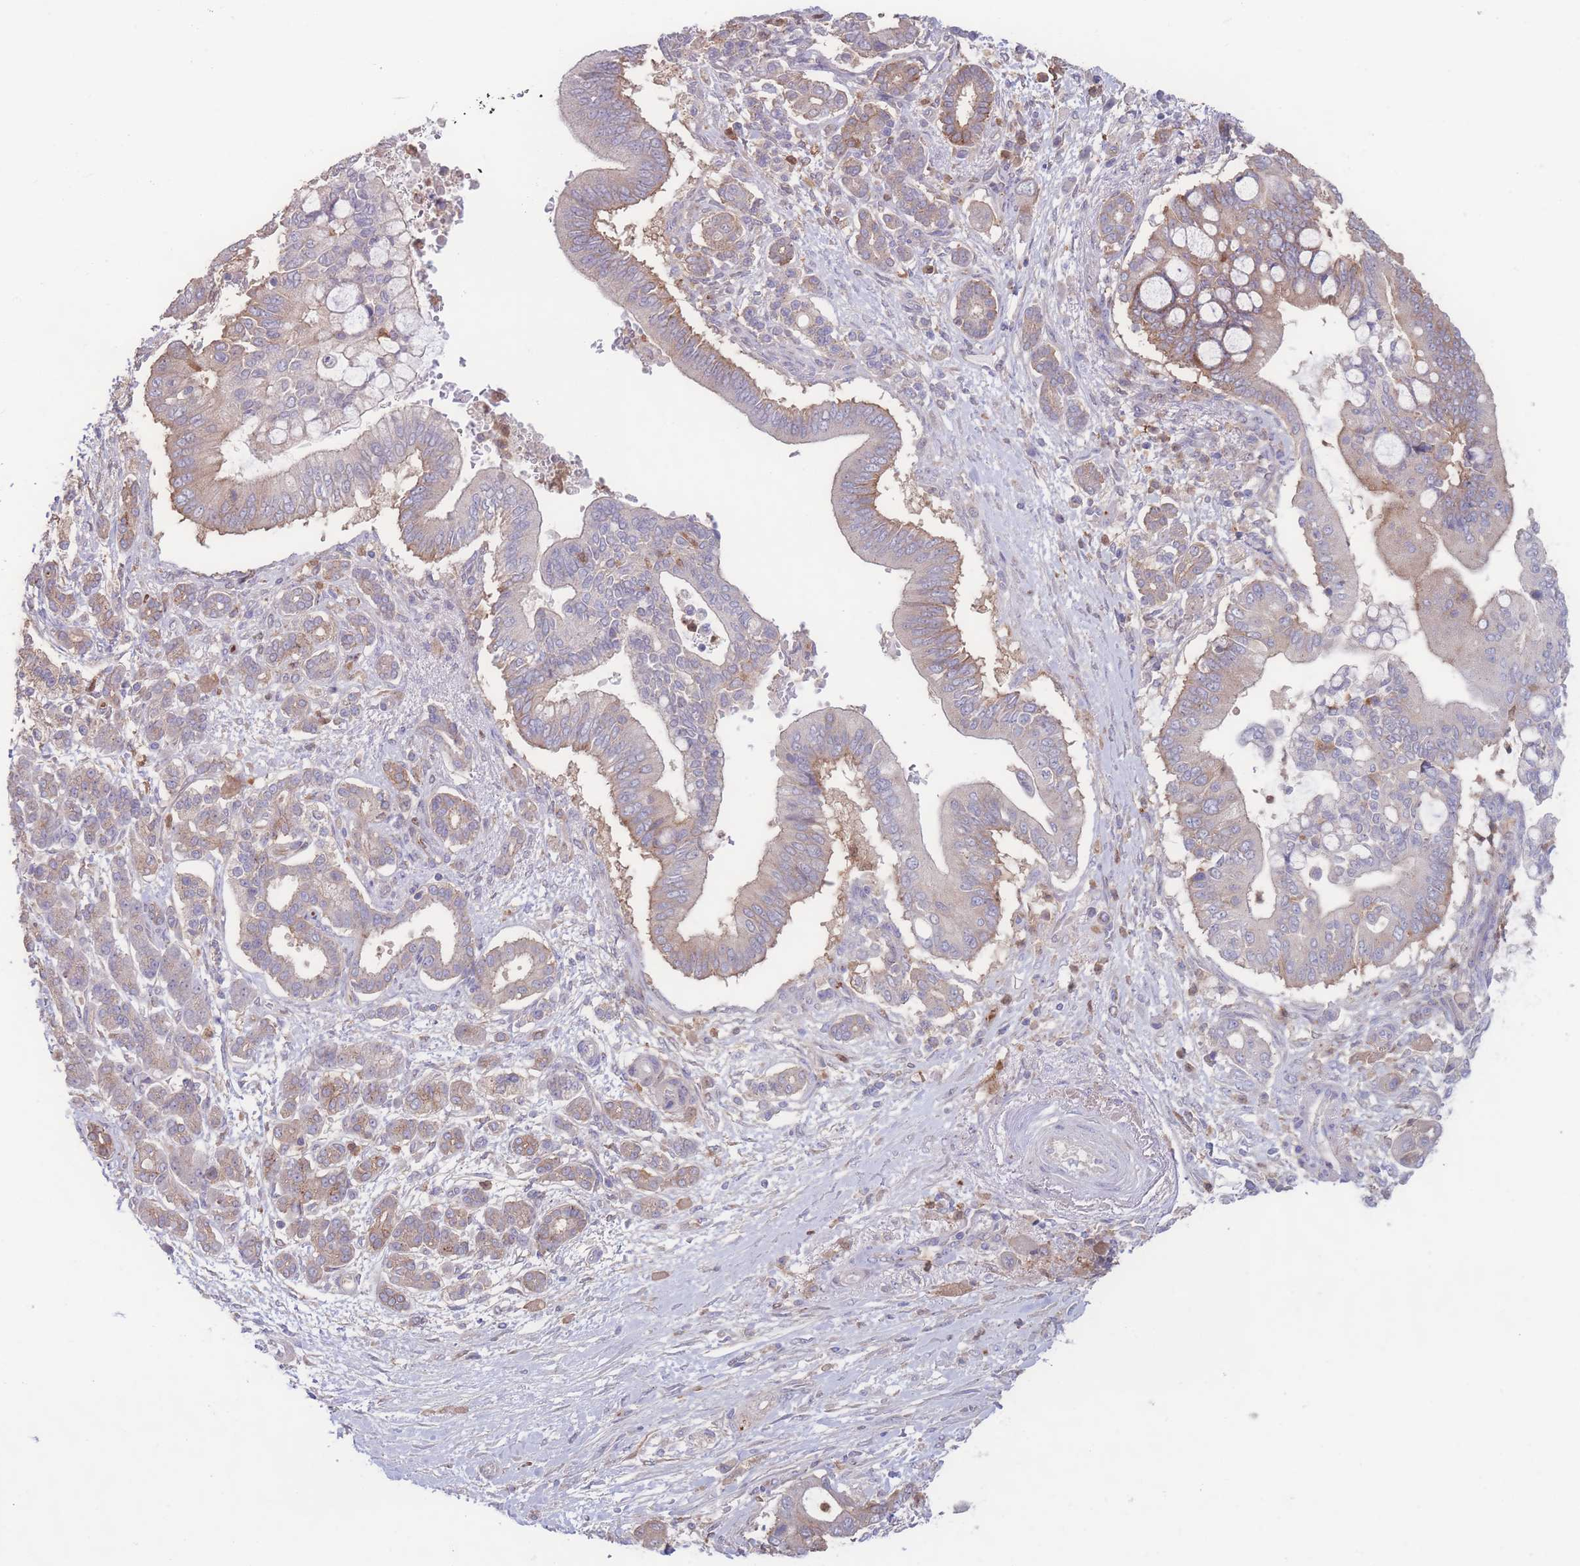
{"staining": {"intensity": "moderate", "quantity": "<25%", "location": "cytoplasmic/membranous"}, "tissue": "pancreatic cancer", "cell_type": "Tumor cells", "image_type": "cancer", "snomed": [{"axis": "morphology", "description": "Adenocarcinoma, NOS"}, {"axis": "topography", "description": "Pancreas"}], "caption": "Pancreatic cancer (adenocarcinoma) was stained to show a protein in brown. There is low levels of moderate cytoplasmic/membranous positivity in approximately <25% of tumor cells. The staining was performed using DAB to visualize the protein expression in brown, while the nuclei were stained in blue with hematoxylin (Magnification: 20x).", "gene": "STEAP3", "patient": {"sex": "male", "age": 68}}